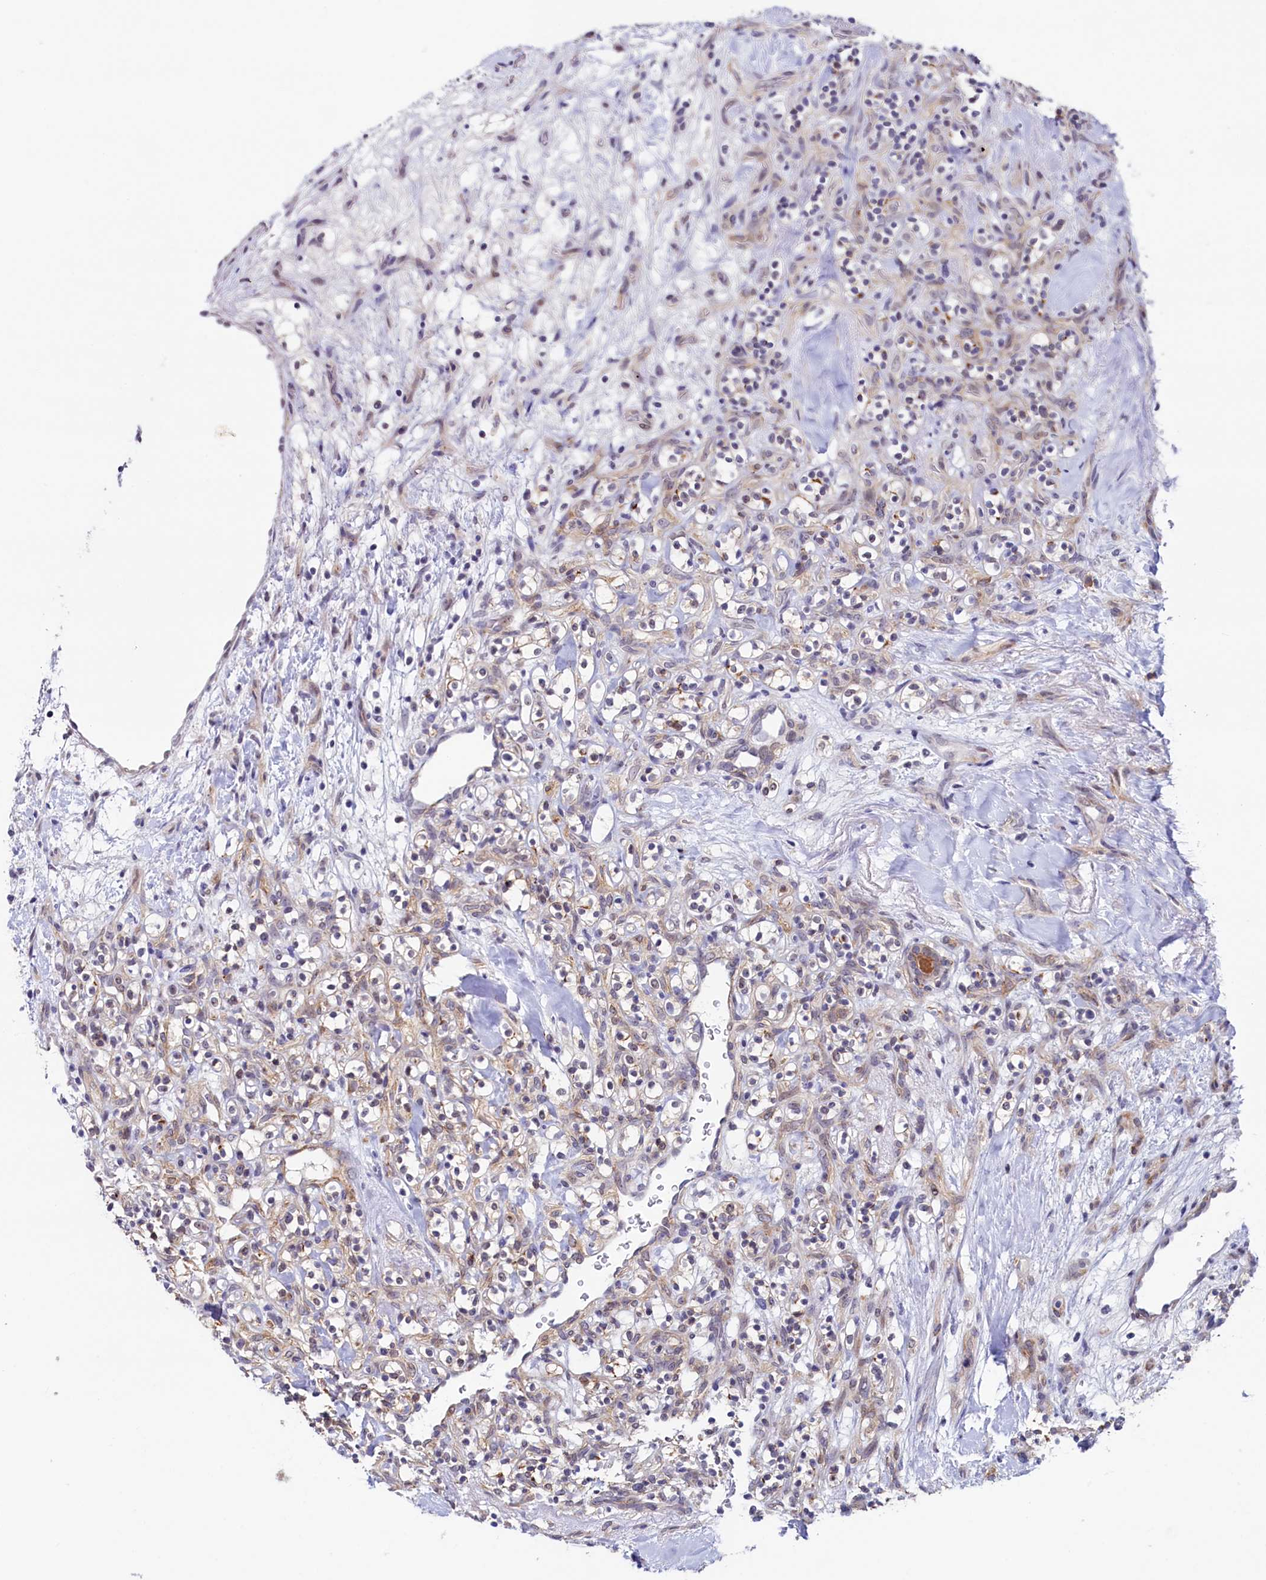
{"staining": {"intensity": "weak", "quantity": "<25%", "location": "cytoplasmic/membranous"}, "tissue": "renal cancer", "cell_type": "Tumor cells", "image_type": "cancer", "snomed": [{"axis": "morphology", "description": "Adenocarcinoma, NOS"}, {"axis": "topography", "description": "Kidney"}], "caption": "Immunohistochemical staining of human renal adenocarcinoma demonstrates no significant positivity in tumor cells. (Stains: DAB (3,3'-diaminobenzidine) IHC with hematoxylin counter stain, Microscopy: brightfield microscopy at high magnification).", "gene": "PACSIN3", "patient": {"sex": "male", "age": 77}}